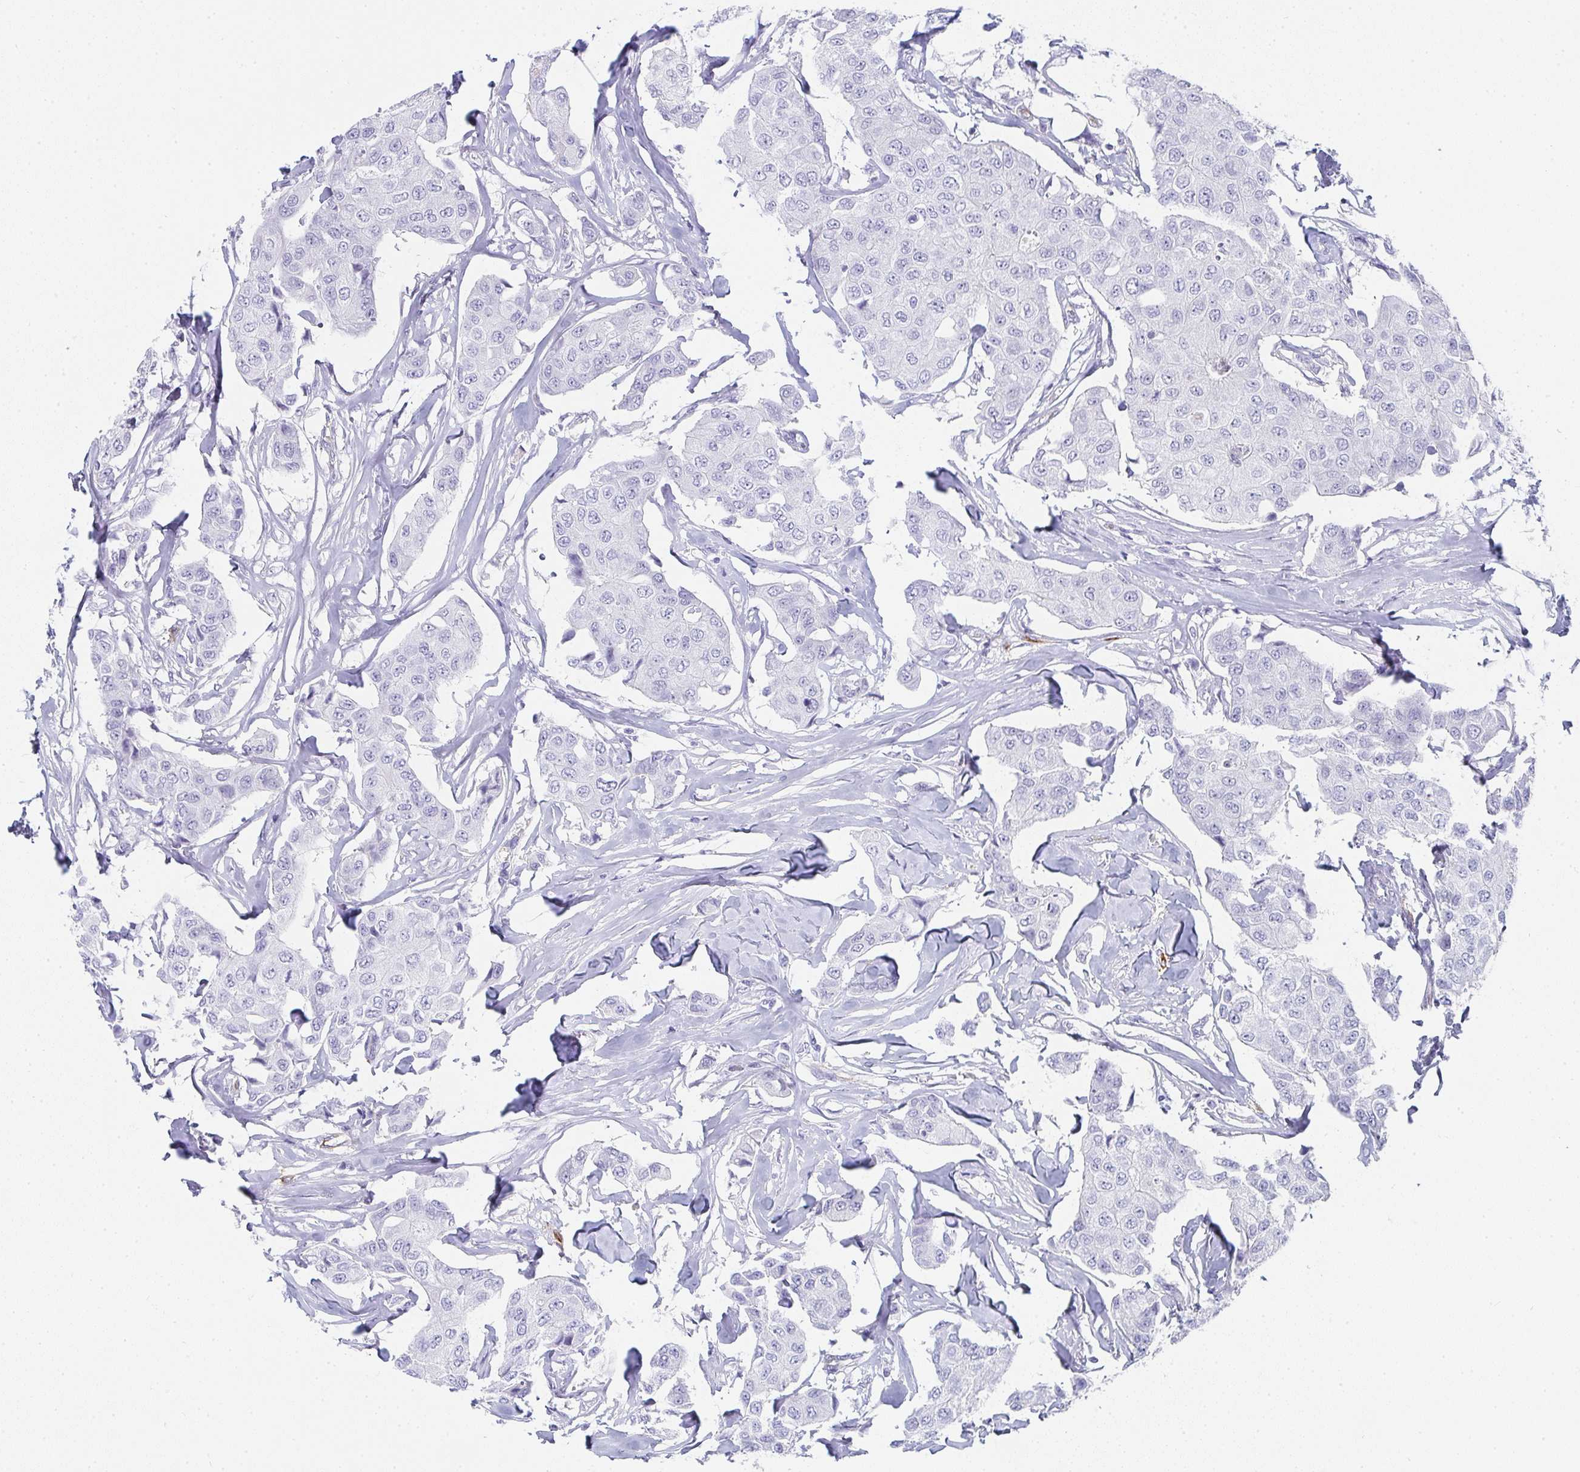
{"staining": {"intensity": "negative", "quantity": "none", "location": "none"}, "tissue": "breast cancer", "cell_type": "Tumor cells", "image_type": "cancer", "snomed": [{"axis": "morphology", "description": "Duct carcinoma"}, {"axis": "topography", "description": "Breast"}, {"axis": "topography", "description": "Lymph node"}], "caption": "Immunohistochemistry (IHC) of breast invasive ductal carcinoma displays no expression in tumor cells.", "gene": "PRND", "patient": {"sex": "female", "age": 80}}